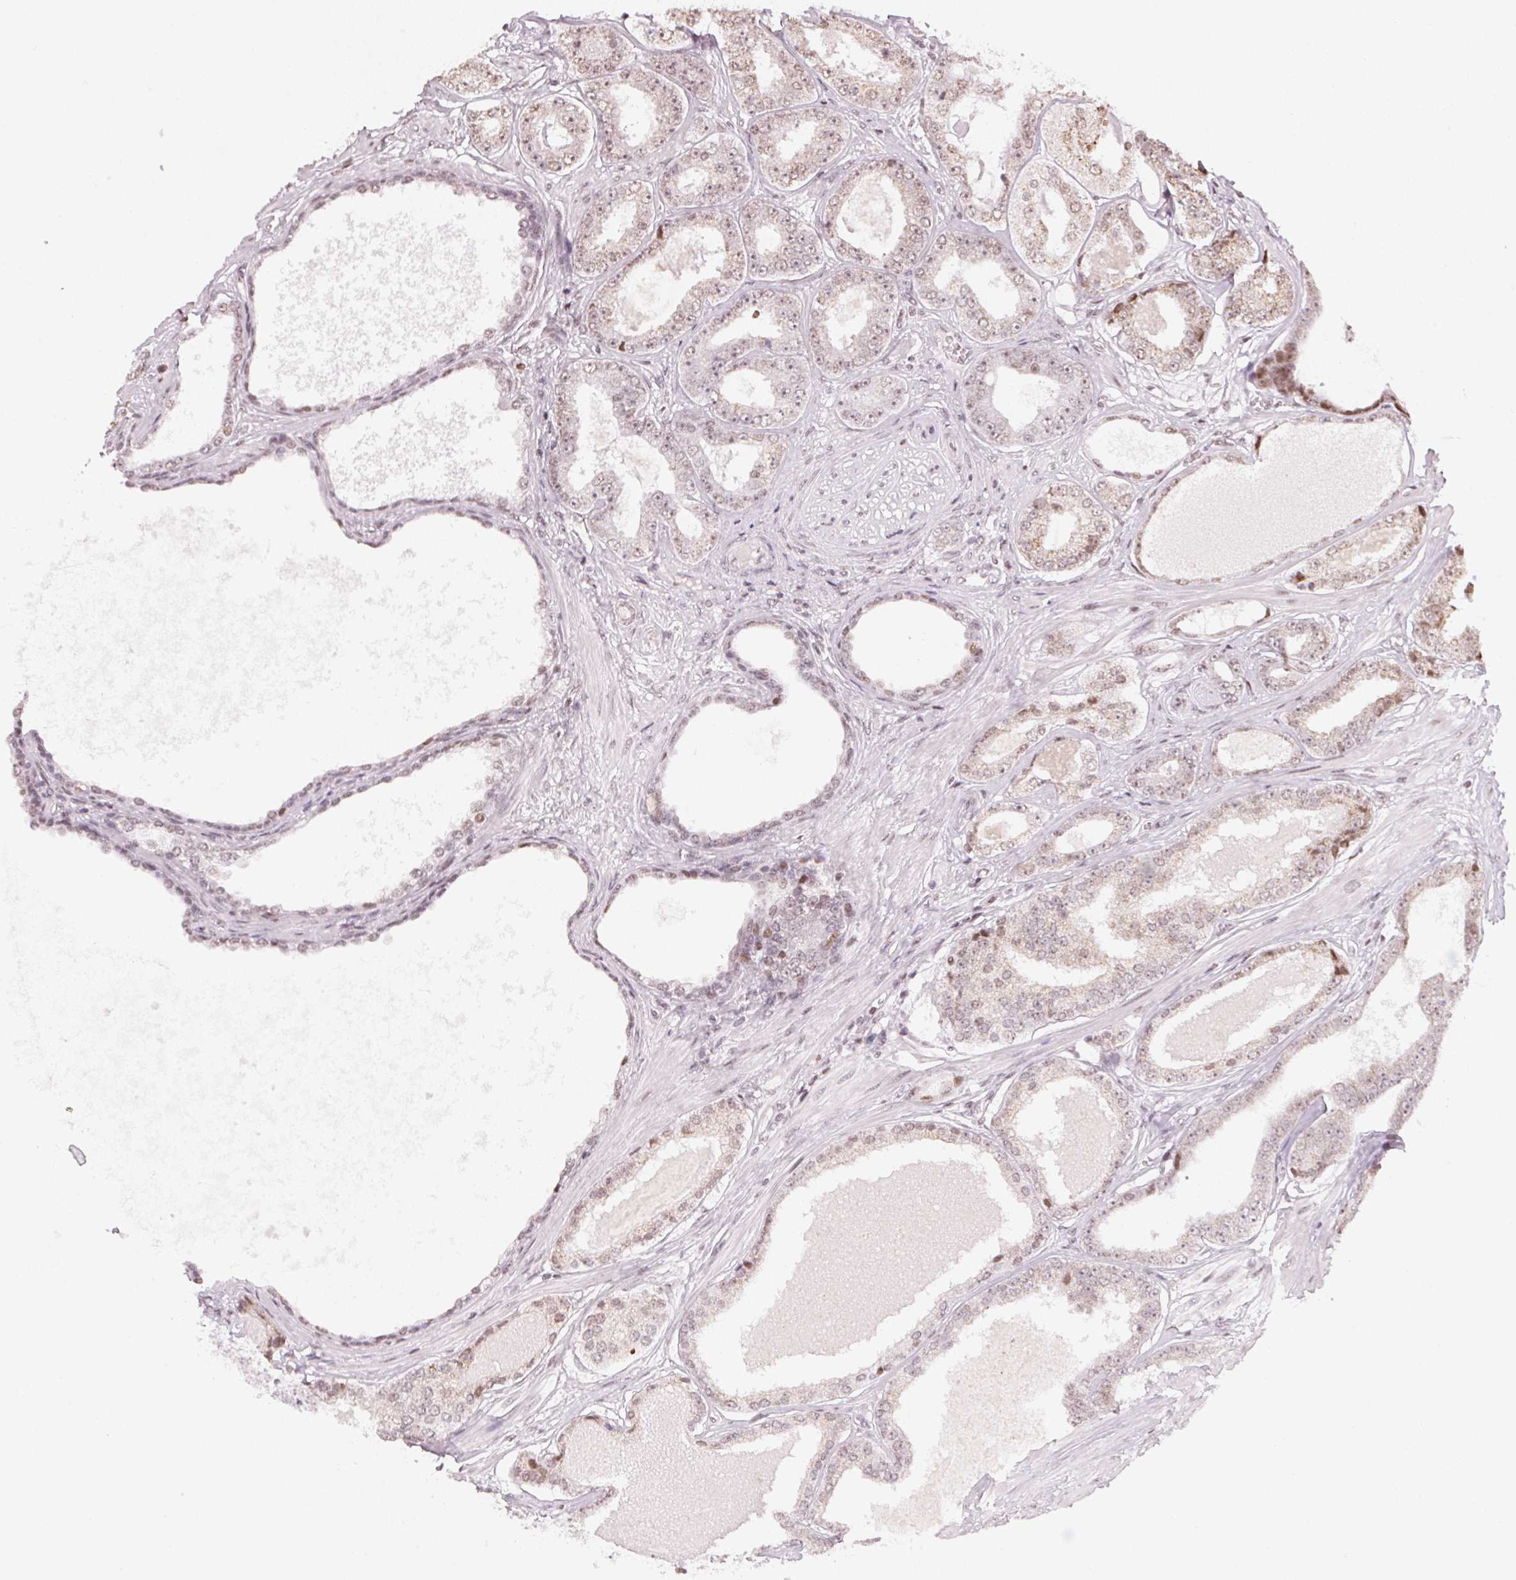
{"staining": {"intensity": "weak", "quantity": "25%-75%", "location": "nuclear"}, "tissue": "prostate cancer", "cell_type": "Tumor cells", "image_type": "cancer", "snomed": [{"axis": "morphology", "description": "Adenocarcinoma, NOS"}, {"axis": "topography", "description": "Prostate"}], "caption": "High-power microscopy captured an immunohistochemistry photomicrograph of adenocarcinoma (prostate), revealing weak nuclear staining in about 25%-75% of tumor cells.", "gene": "KAT6A", "patient": {"sex": "male", "age": 64}}